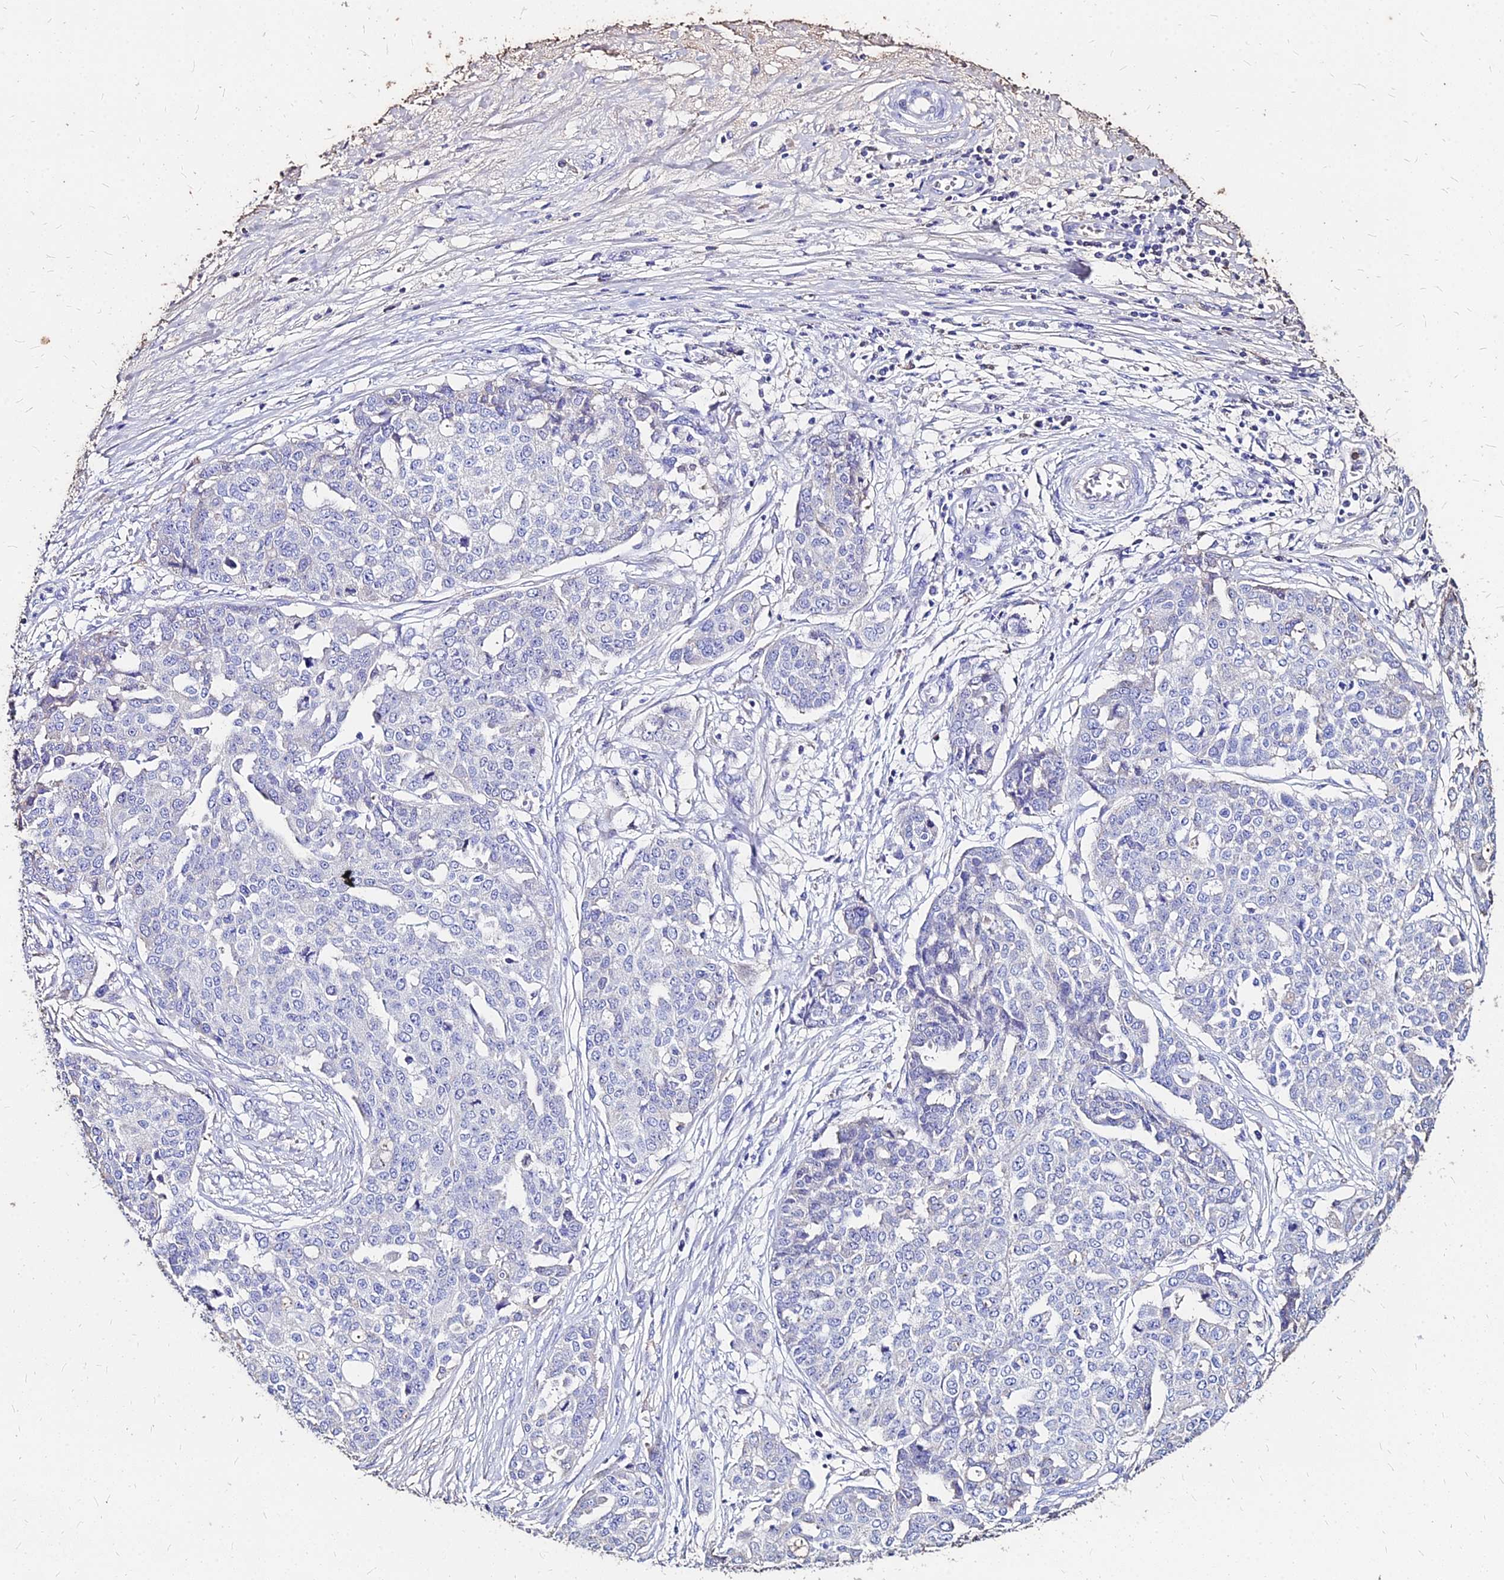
{"staining": {"intensity": "negative", "quantity": "none", "location": "none"}, "tissue": "ovarian cancer", "cell_type": "Tumor cells", "image_type": "cancer", "snomed": [{"axis": "morphology", "description": "Cystadenocarcinoma, serous, NOS"}, {"axis": "topography", "description": "Soft tissue"}, {"axis": "topography", "description": "Ovary"}], "caption": "A high-resolution image shows immunohistochemistry staining of ovarian serous cystadenocarcinoma, which exhibits no significant staining in tumor cells.", "gene": "NME5", "patient": {"sex": "female", "age": 57}}